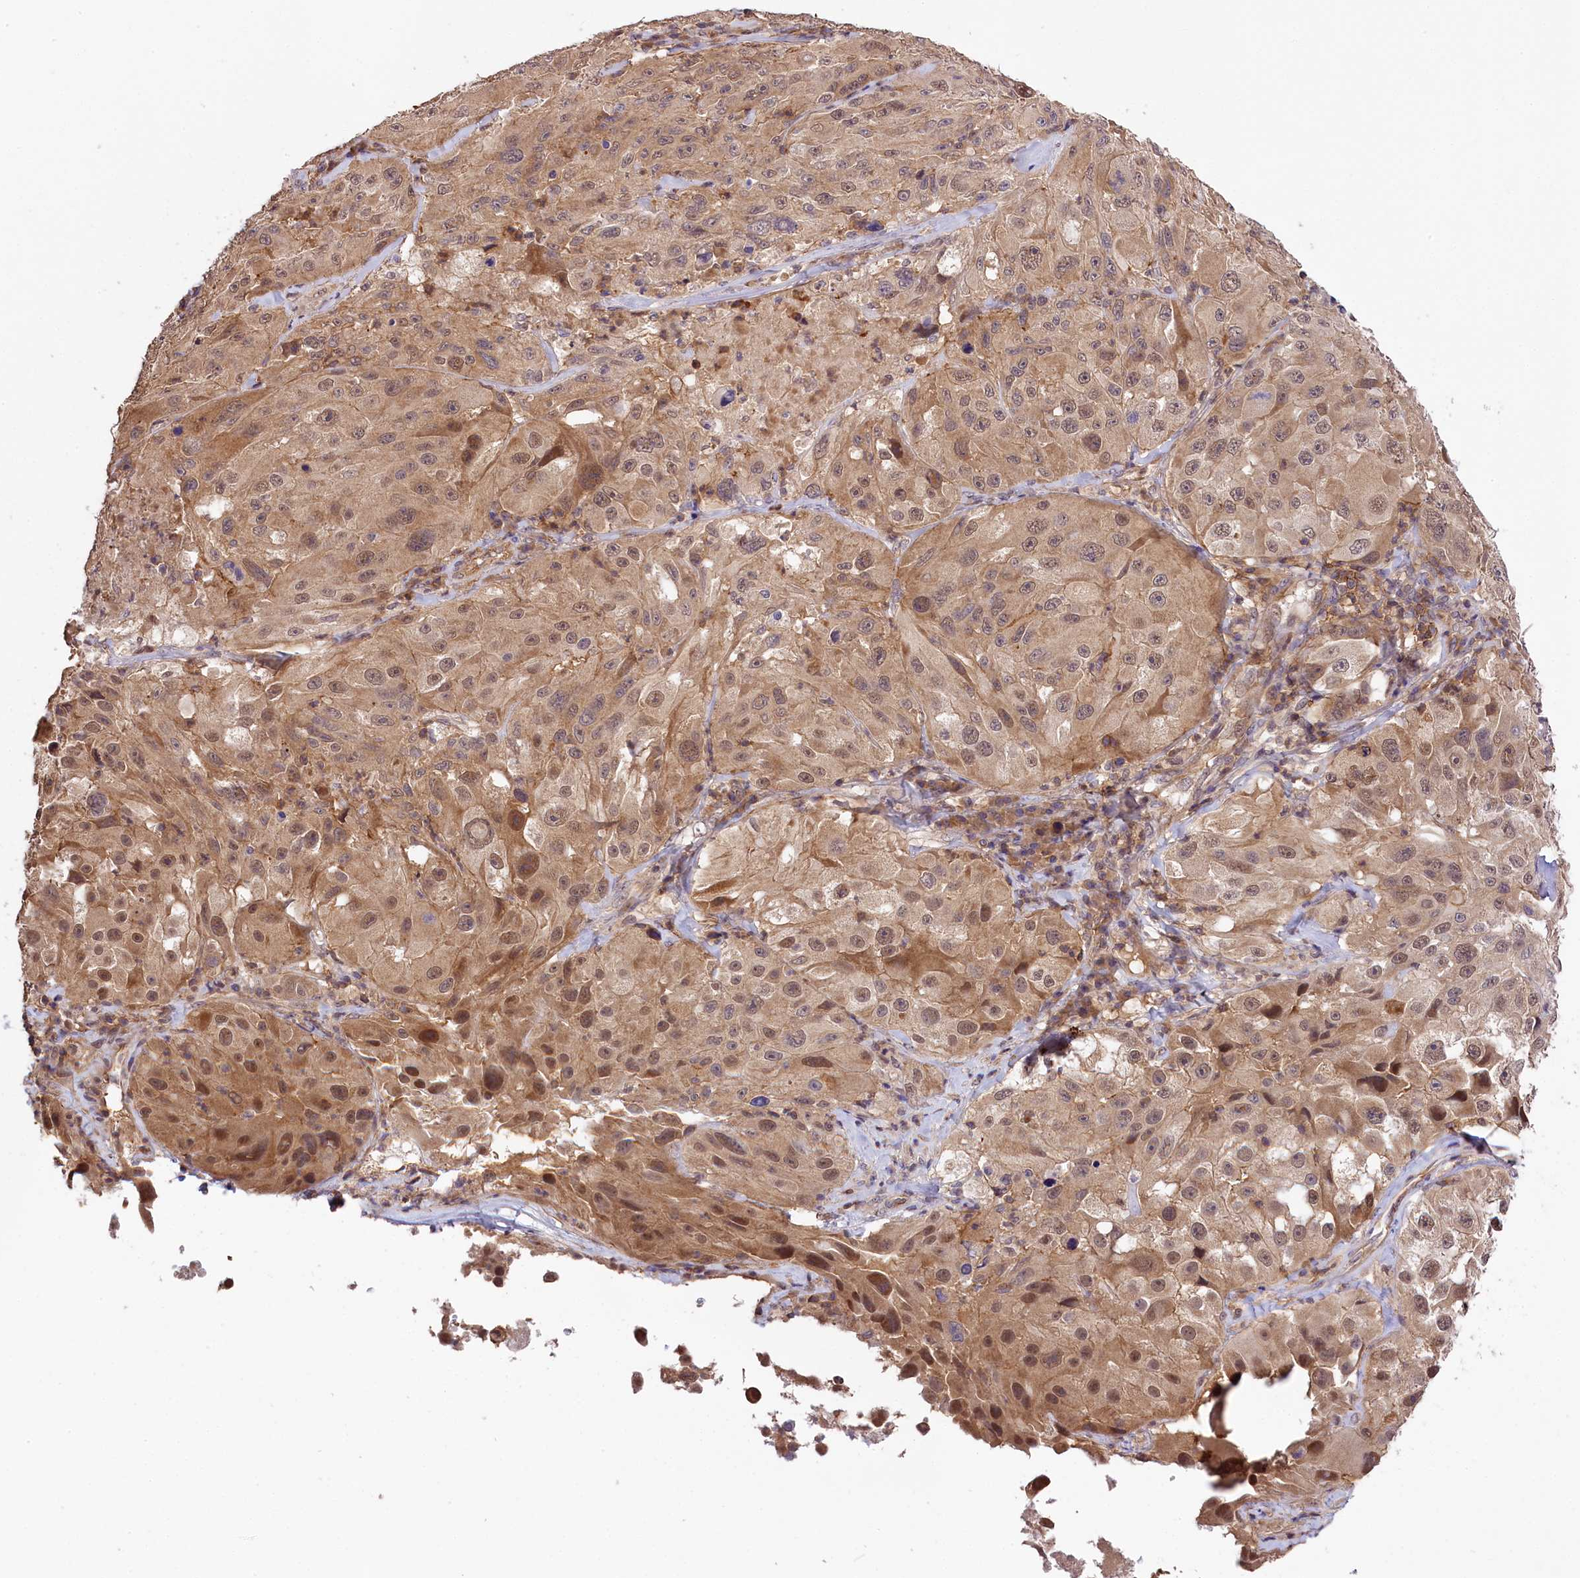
{"staining": {"intensity": "moderate", "quantity": ">75%", "location": "cytoplasmic/membranous,nuclear"}, "tissue": "melanoma", "cell_type": "Tumor cells", "image_type": "cancer", "snomed": [{"axis": "morphology", "description": "Malignant melanoma, Metastatic site"}, {"axis": "topography", "description": "Lymph node"}], "caption": "A brown stain shows moderate cytoplasmic/membranous and nuclear expression of a protein in human melanoma tumor cells.", "gene": "SKIDA1", "patient": {"sex": "male", "age": 62}}